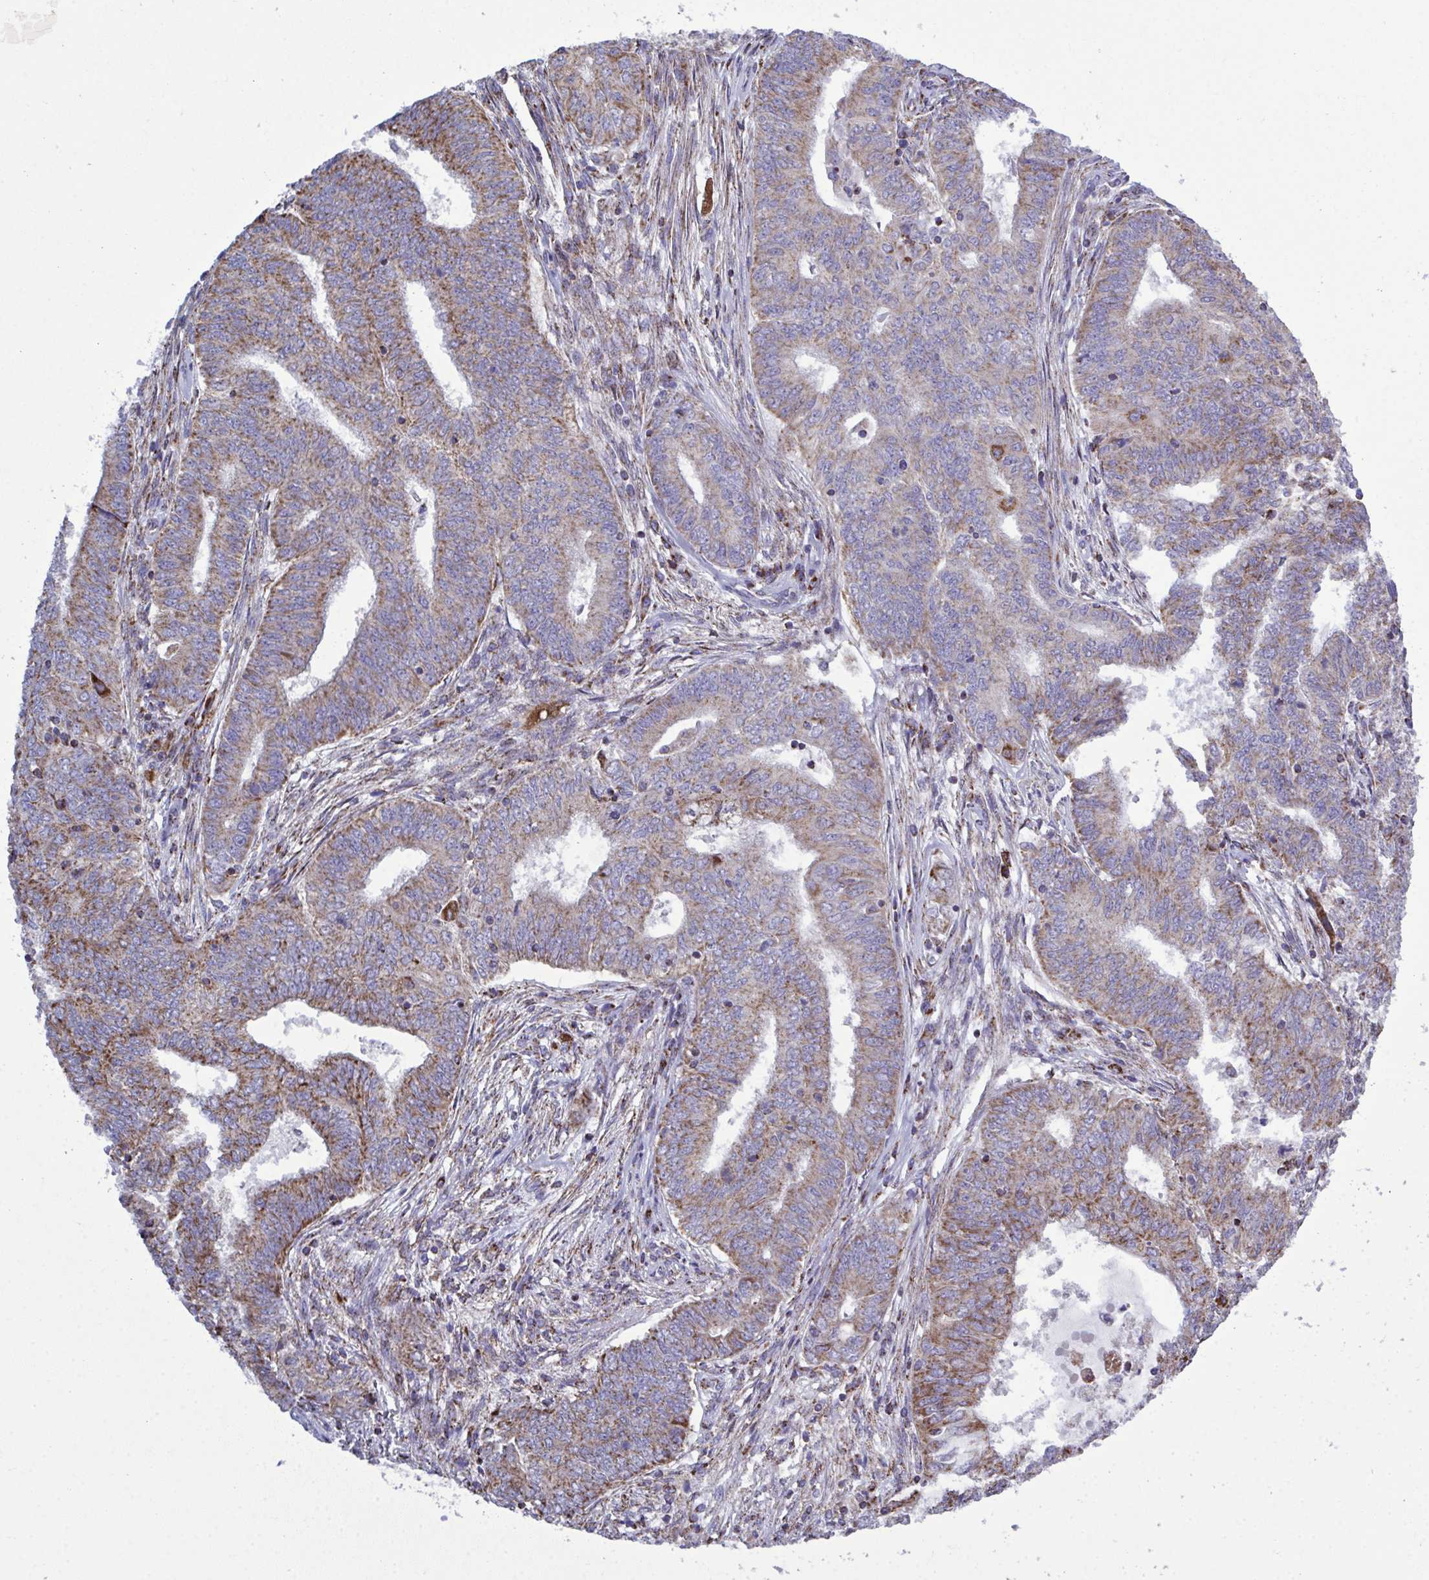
{"staining": {"intensity": "moderate", "quantity": ">75%", "location": "cytoplasmic/membranous"}, "tissue": "endometrial cancer", "cell_type": "Tumor cells", "image_type": "cancer", "snomed": [{"axis": "morphology", "description": "Adenocarcinoma, NOS"}, {"axis": "topography", "description": "Endometrium"}], "caption": "This histopathology image reveals IHC staining of endometrial adenocarcinoma, with medium moderate cytoplasmic/membranous expression in approximately >75% of tumor cells.", "gene": "CSDE1", "patient": {"sex": "female", "age": 62}}